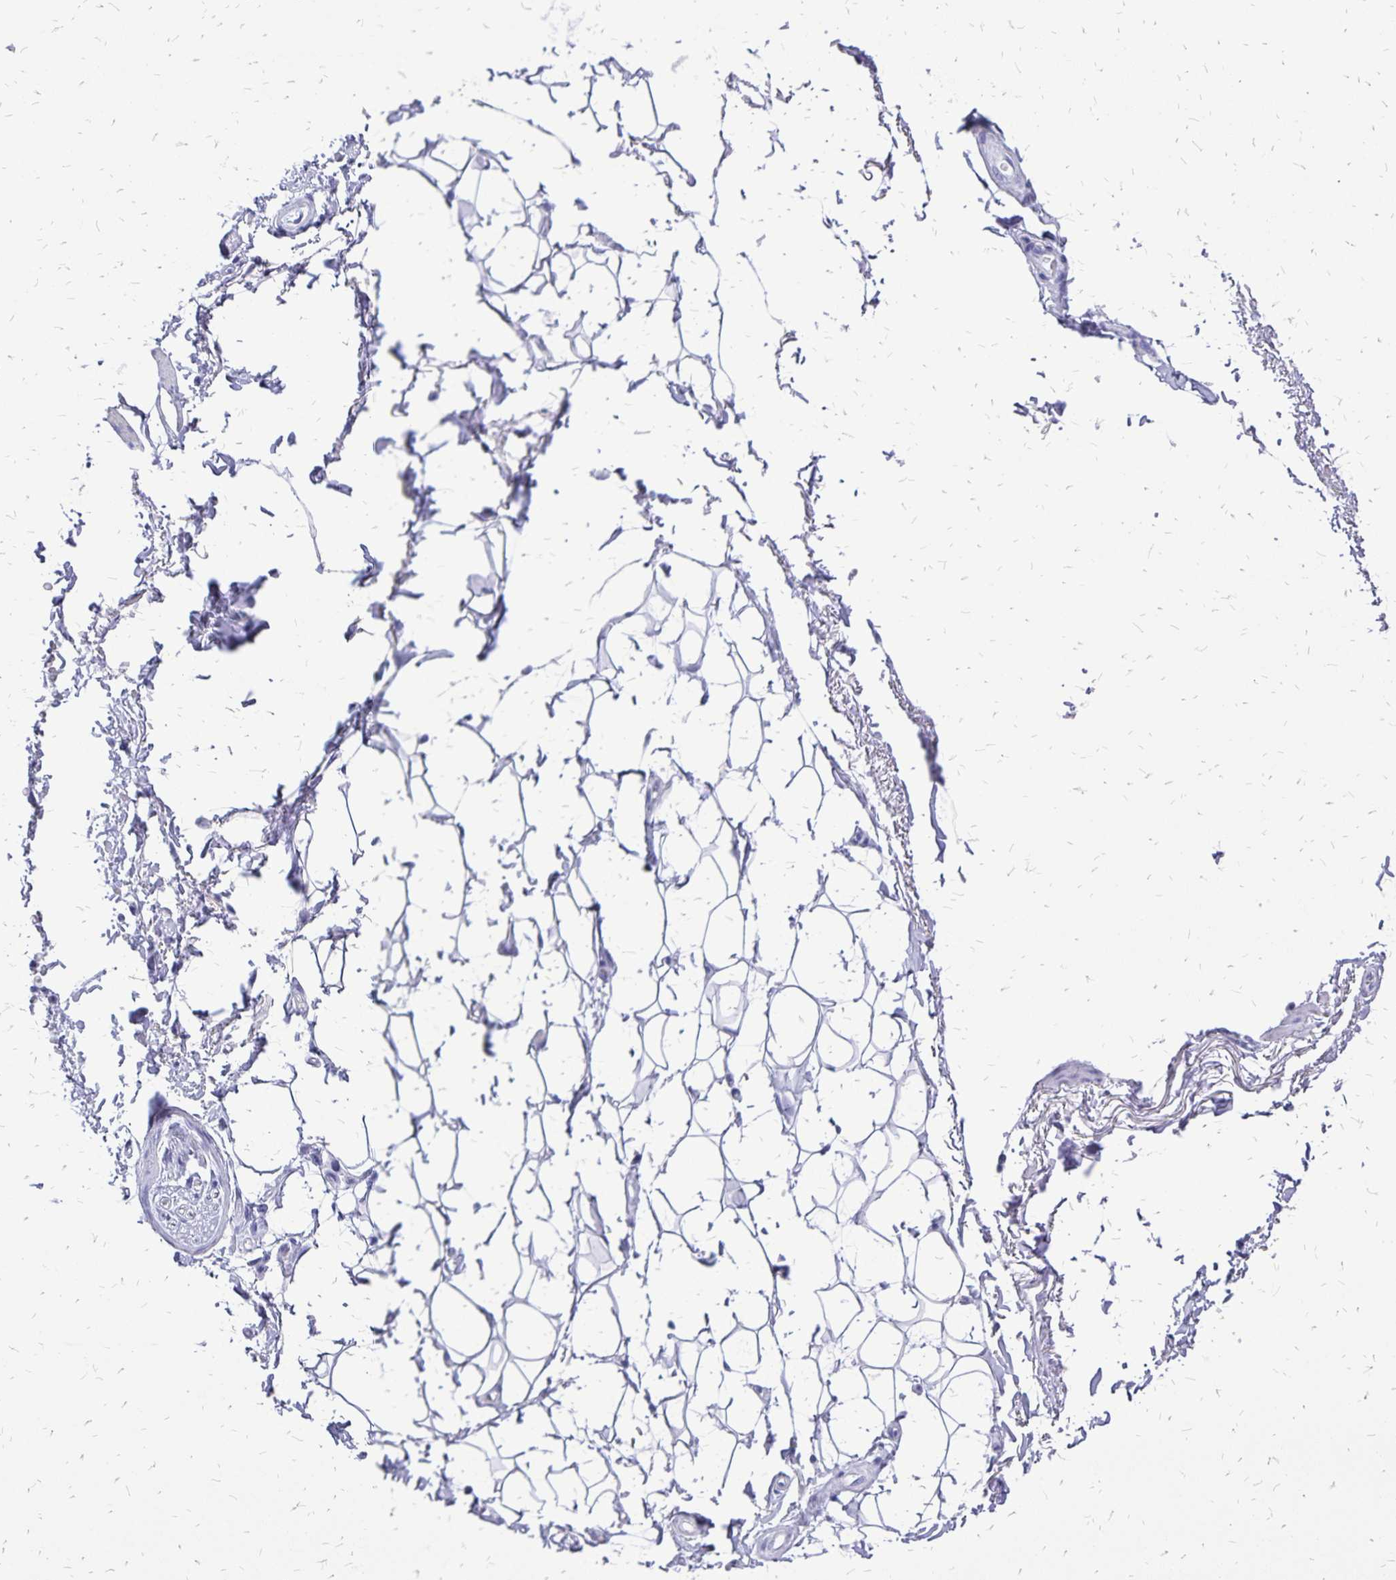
{"staining": {"intensity": "negative", "quantity": "none", "location": "none"}, "tissue": "adipose tissue", "cell_type": "Adipocytes", "image_type": "normal", "snomed": [{"axis": "morphology", "description": "Normal tissue, NOS"}, {"axis": "topography", "description": "Anal"}, {"axis": "topography", "description": "Peripheral nerve tissue"}], "caption": "Adipocytes are negative for brown protein staining in normal adipose tissue. (DAB (3,3'-diaminobenzidine) IHC, high magnification).", "gene": "HMGB3", "patient": {"sex": "male", "age": 51}}